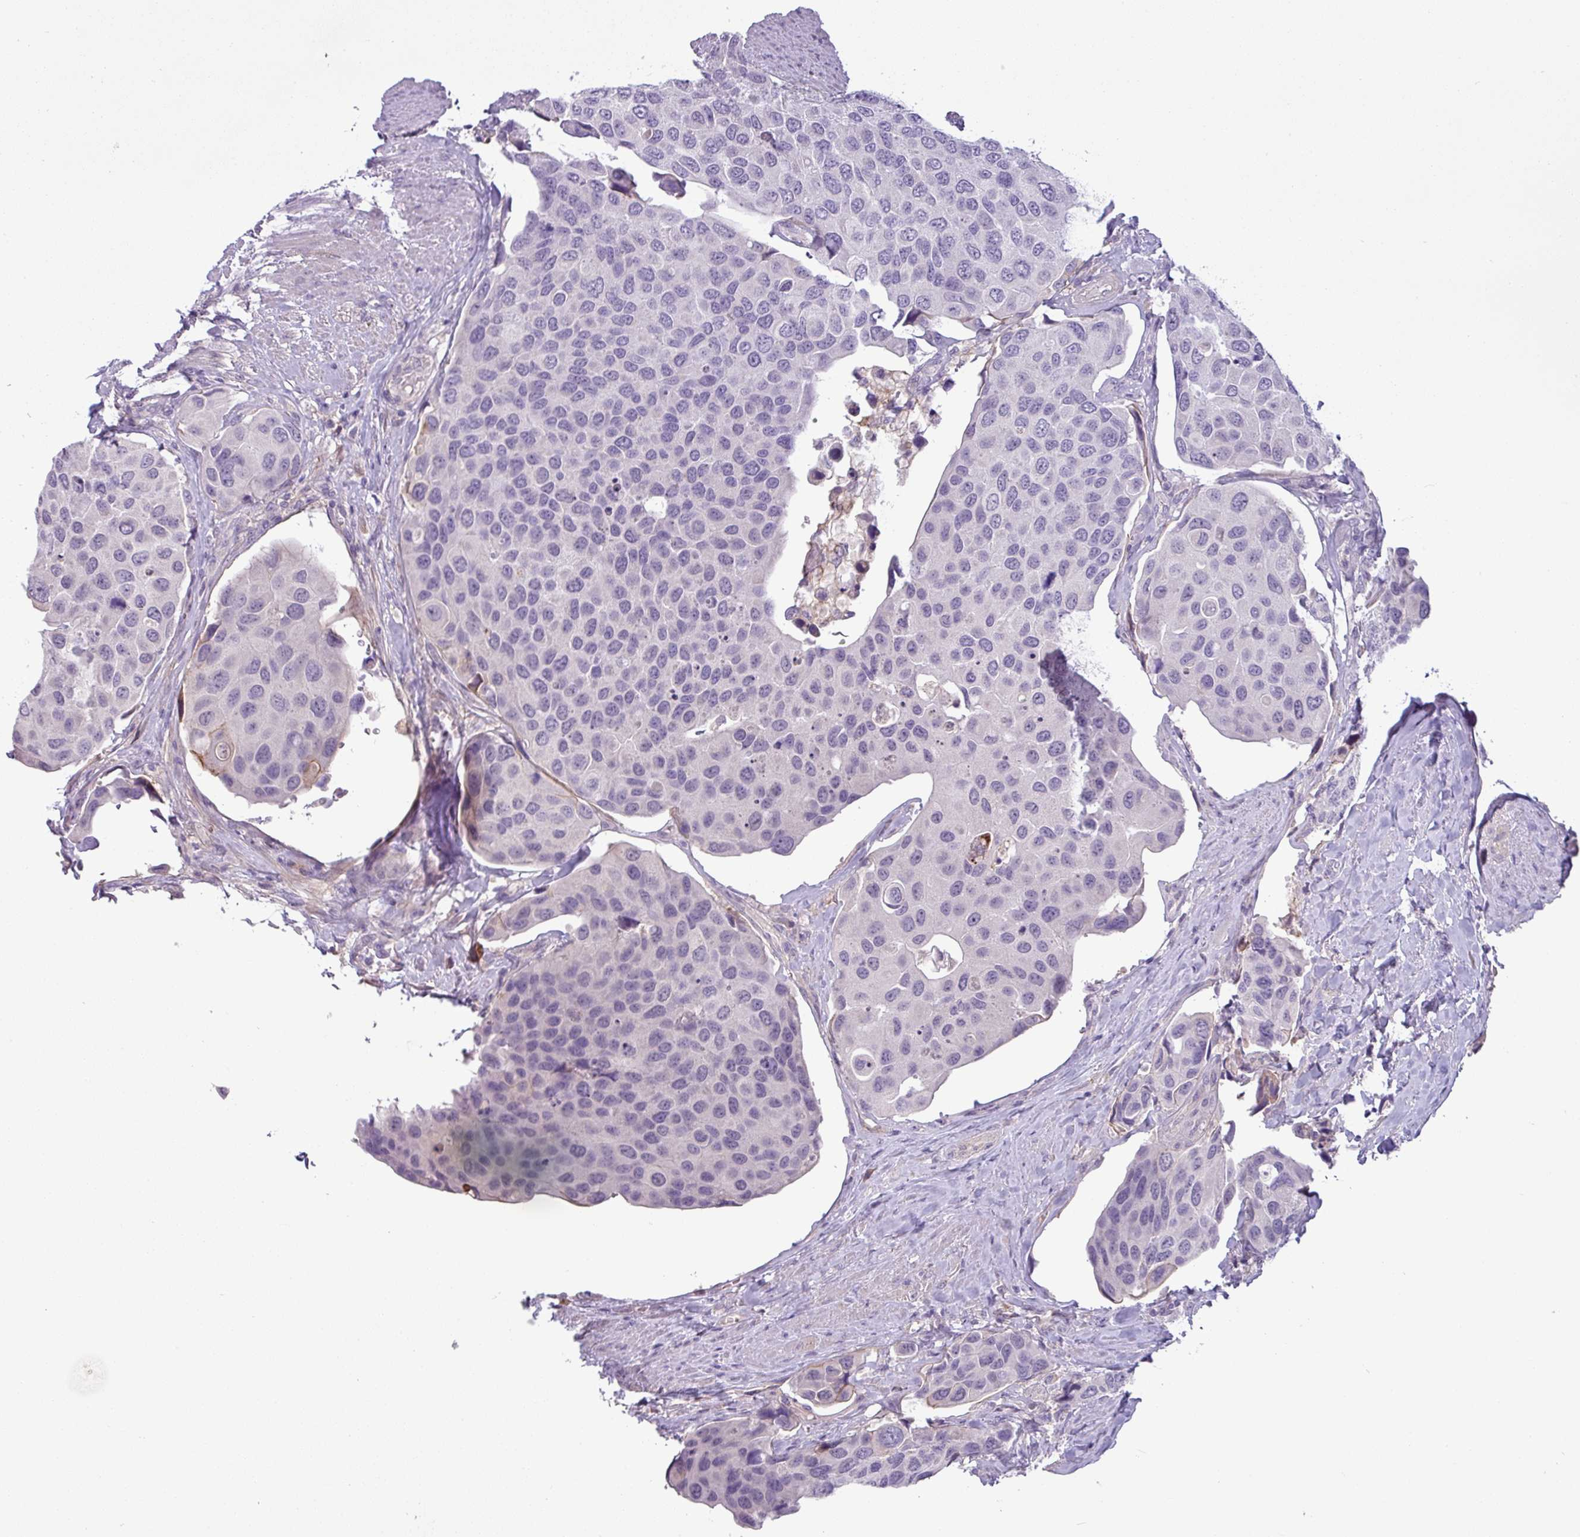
{"staining": {"intensity": "negative", "quantity": "none", "location": "none"}, "tissue": "urothelial cancer", "cell_type": "Tumor cells", "image_type": "cancer", "snomed": [{"axis": "morphology", "description": "Urothelial carcinoma, High grade"}, {"axis": "topography", "description": "Urinary bladder"}], "caption": "The histopathology image shows no significant expression in tumor cells of urothelial cancer. (Stains: DAB (3,3'-diaminobenzidine) immunohistochemistry (IHC) with hematoxylin counter stain, Microscopy: brightfield microscopy at high magnification).", "gene": "TMEM178B", "patient": {"sex": "male", "age": 74}}